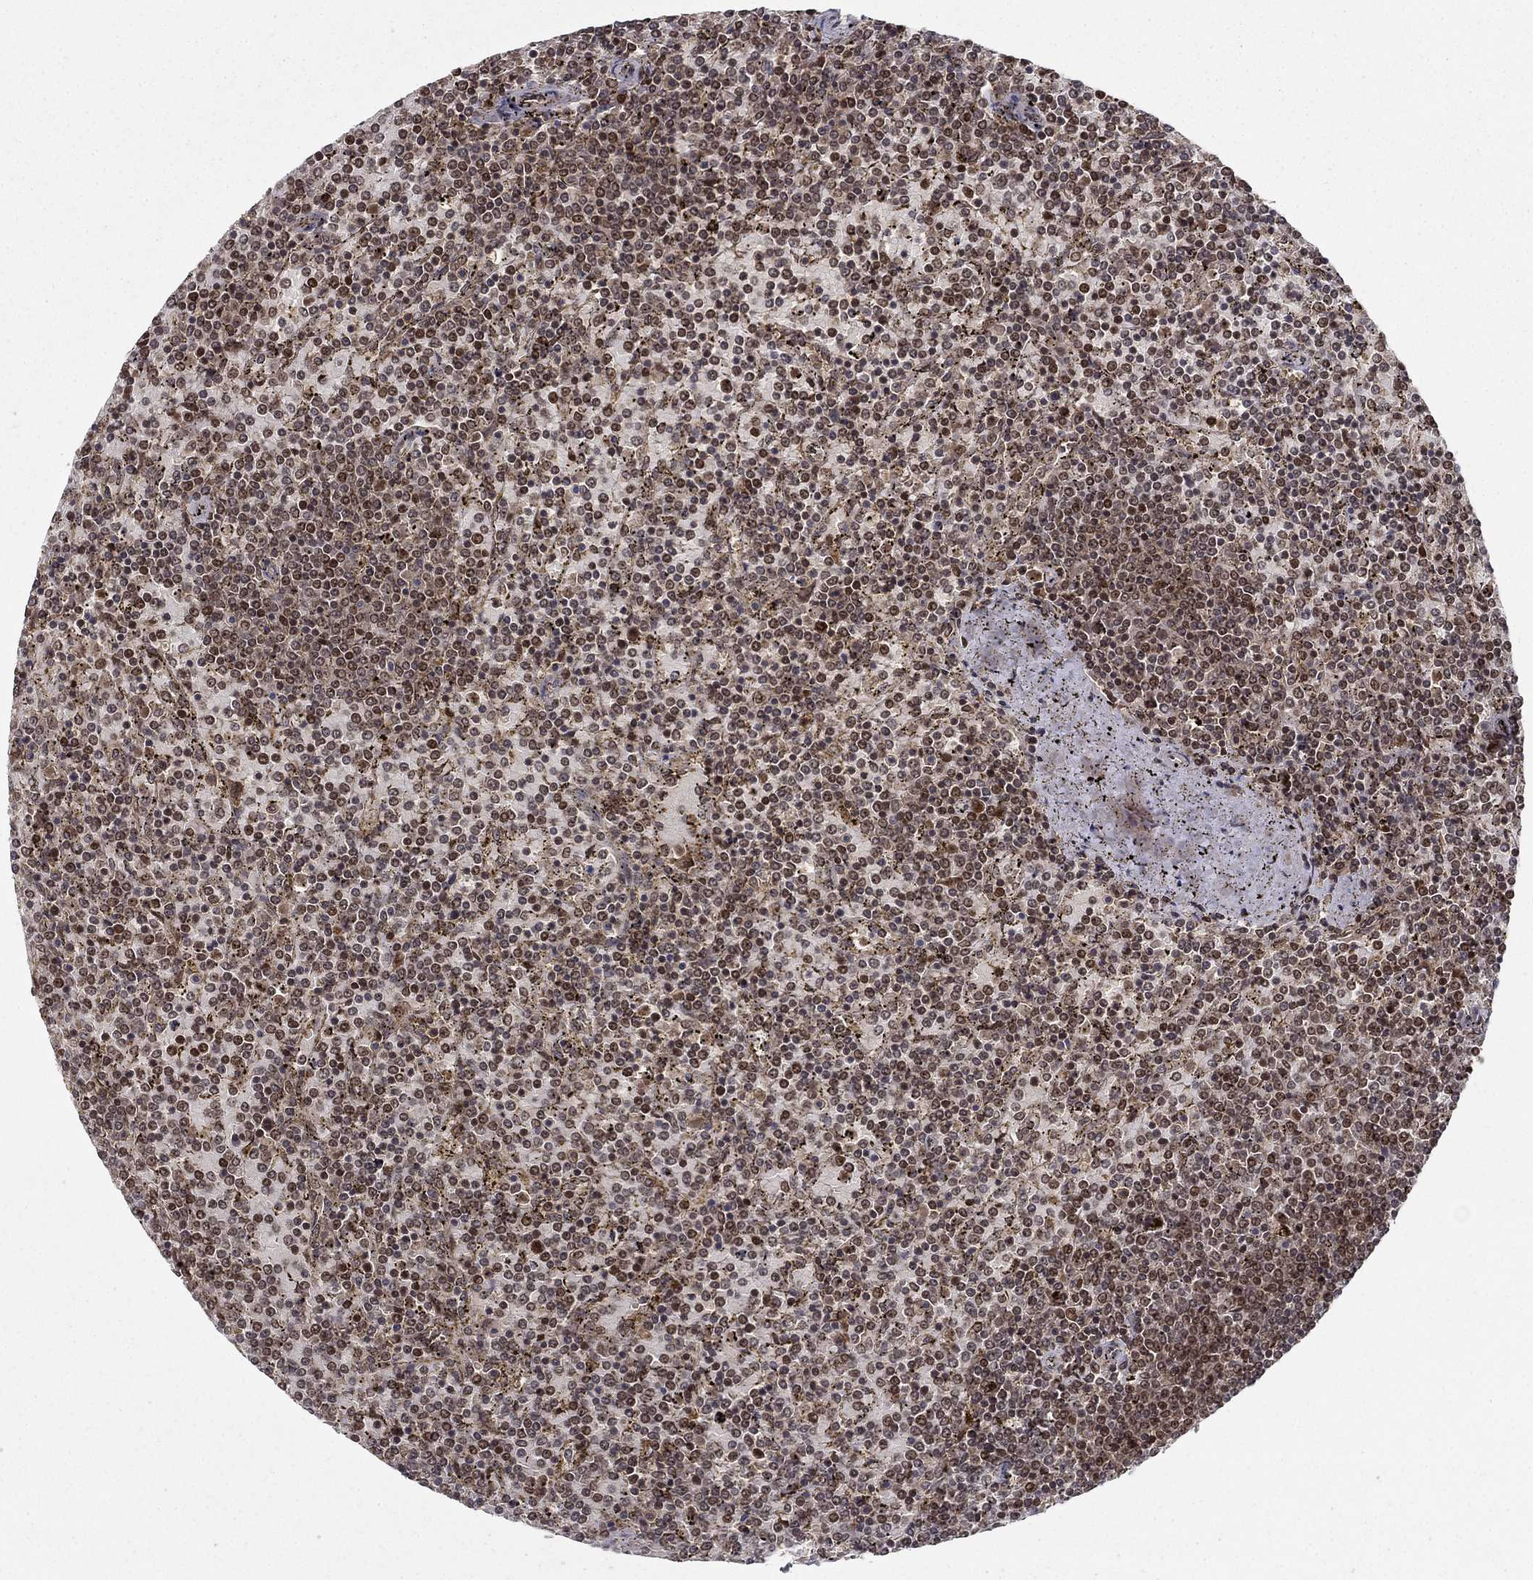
{"staining": {"intensity": "moderate", "quantity": ">75%", "location": "nuclear"}, "tissue": "lymphoma", "cell_type": "Tumor cells", "image_type": "cancer", "snomed": [{"axis": "morphology", "description": "Malignant lymphoma, non-Hodgkin's type, Low grade"}, {"axis": "topography", "description": "Spleen"}], "caption": "Brown immunohistochemical staining in human low-grade malignant lymphoma, non-Hodgkin's type shows moderate nuclear expression in approximately >75% of tumor cells.", "gene": "CDCA7L", "patient": {"sex": "female", "age": 77}}